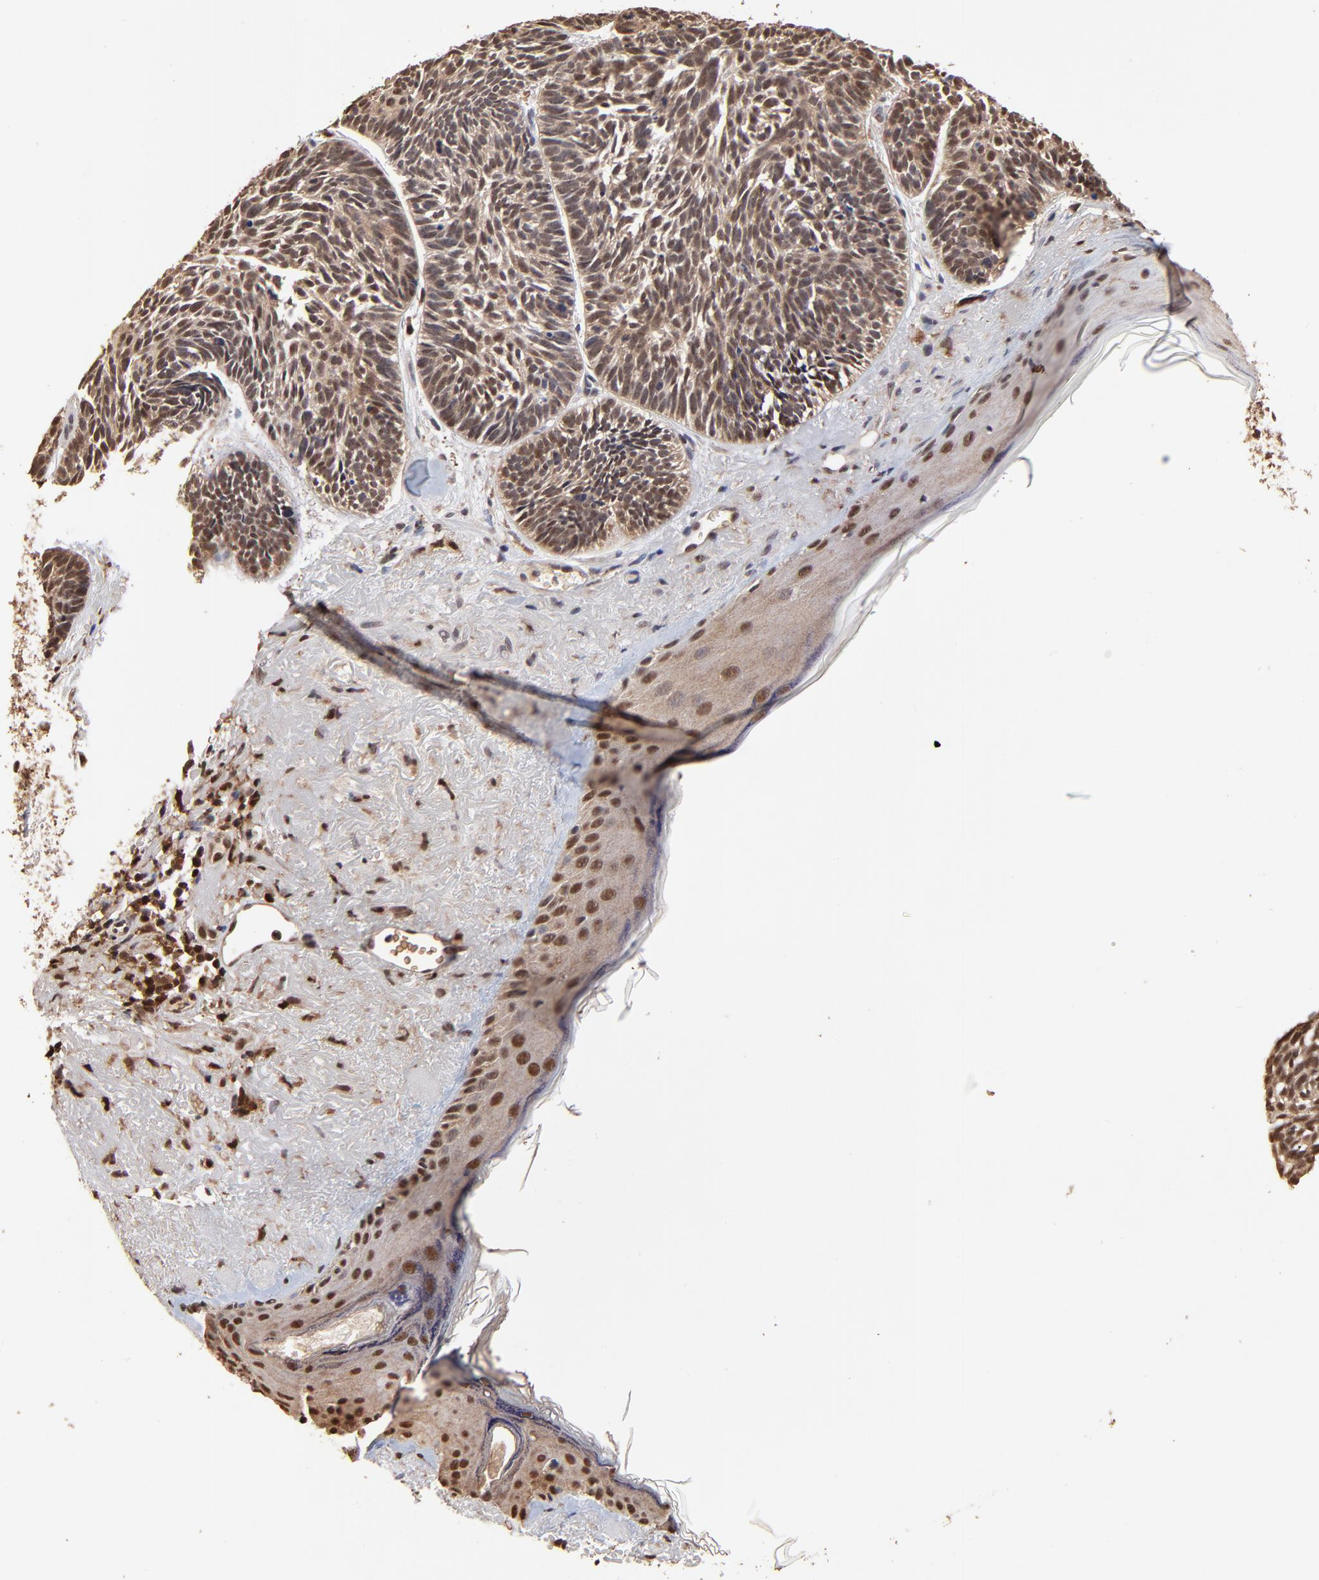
{"staining": {"intensity": "weak", "quantity": ">75%", "location": "cytoplasmic/membranous,nuclear"}, "tissue": "skin cancer", "cell_type": "Tumor cells", "image_type": "cancer", "snomed": [{"axis": "morphology", "description": "Basal cell carcinoma"}, {"axis": "topography", "description": "Skin"}], "caption": "A brown stain highlights weak cytoplasmic/membranous and nuclear staining of a protein in human skin basal cell carcinoma tumor cells.", "gene": "CASP1", "patient": {"sex": "female", "age": 87}}